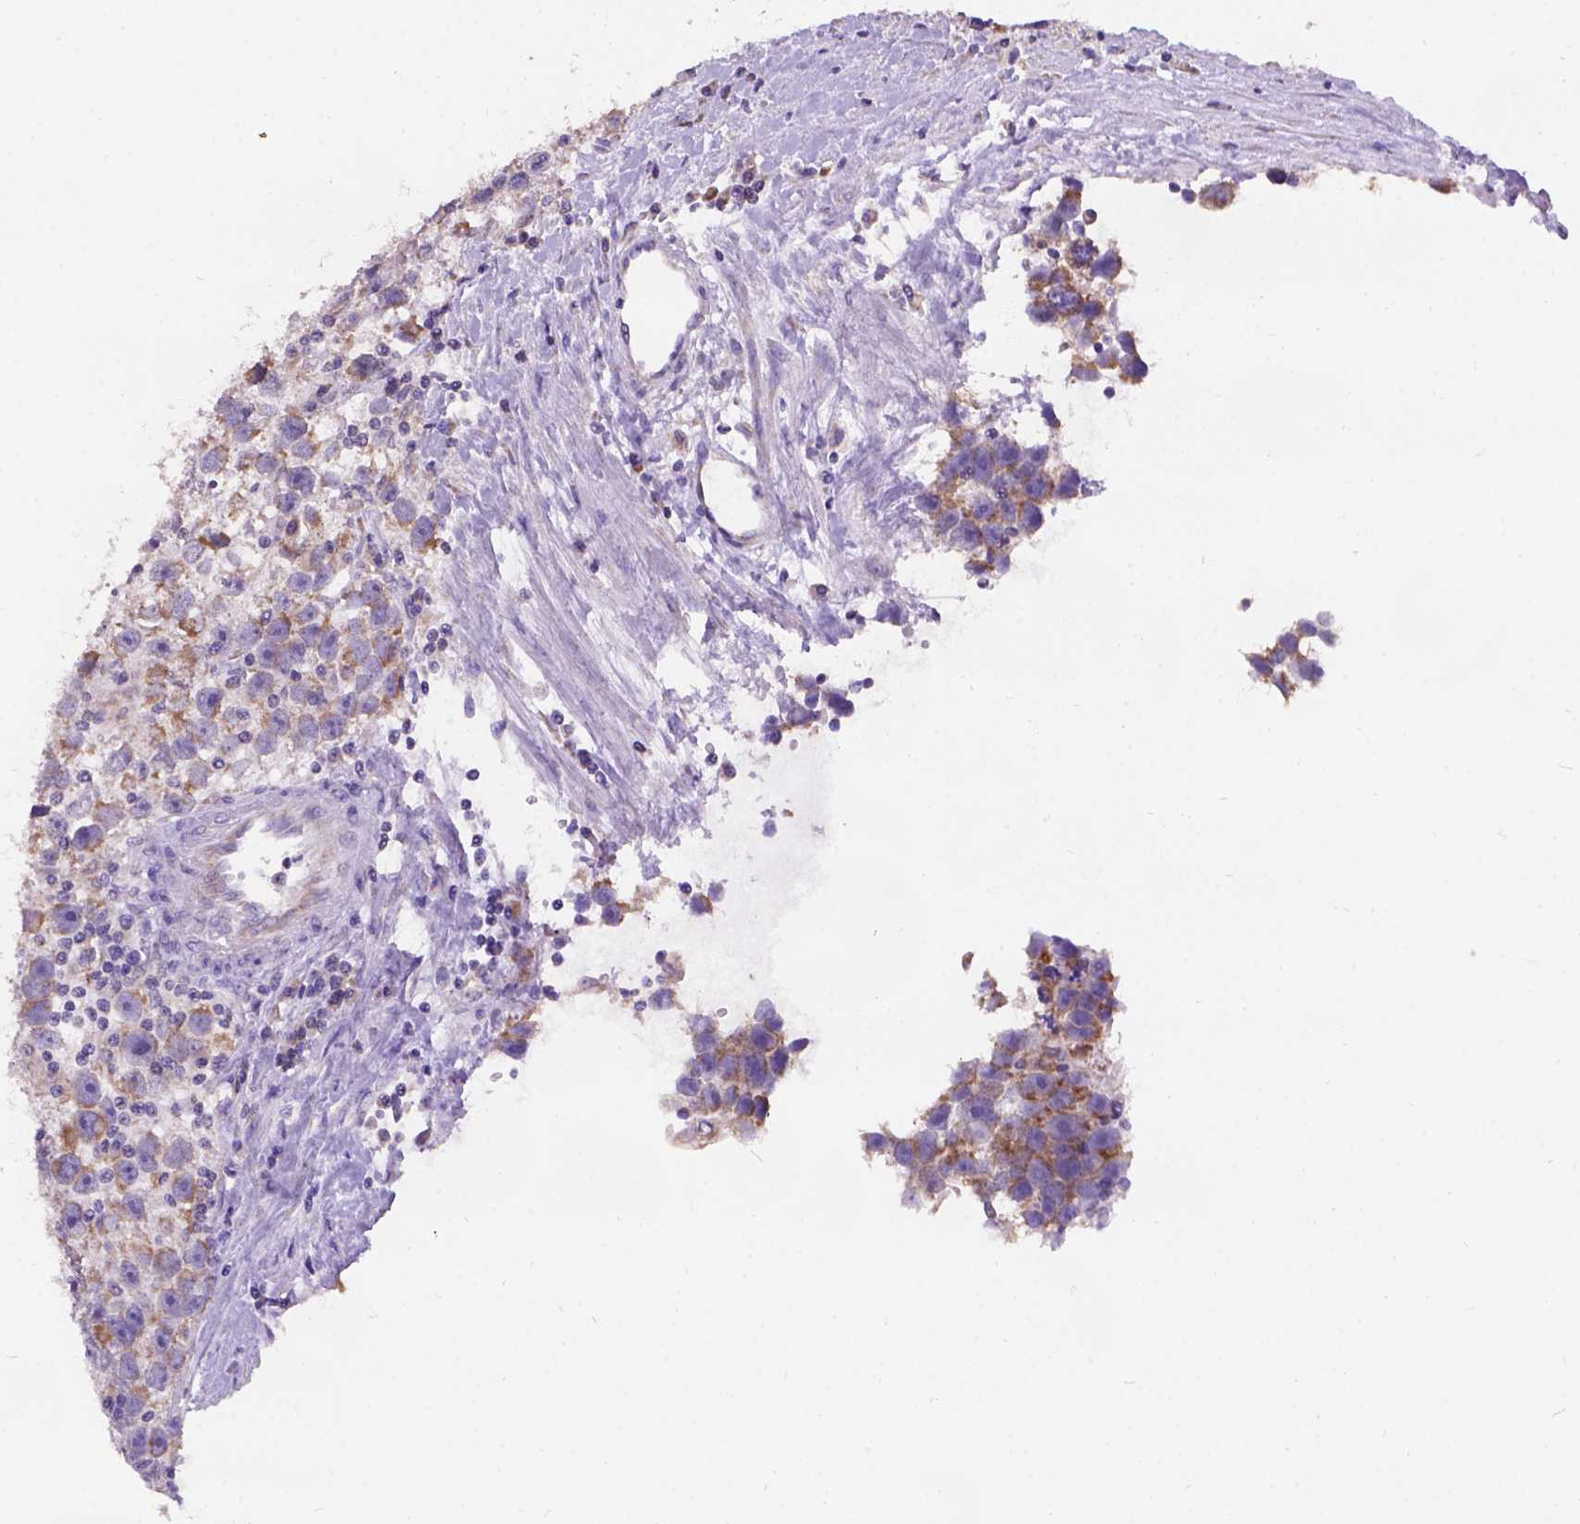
{"staining": {"intensity": "moderate", "quantity": ">75%", "location": "cytoplasmic/membranous"}, "tissue": "testis cancer", "cell_type": "Tumor cells", "image_type": "cancer", "snomed": [{"axis": "morphology", "description": "Seminoma, NOS"}, {"axis": "topography", "description": "Testis"}], "caption": "Human testis cancer (seminoma) stained with a protein marker shows moderate staining in tumor cells.", "gene": "L2HGDH", "patient": {"sex": "male", "age": 43}}